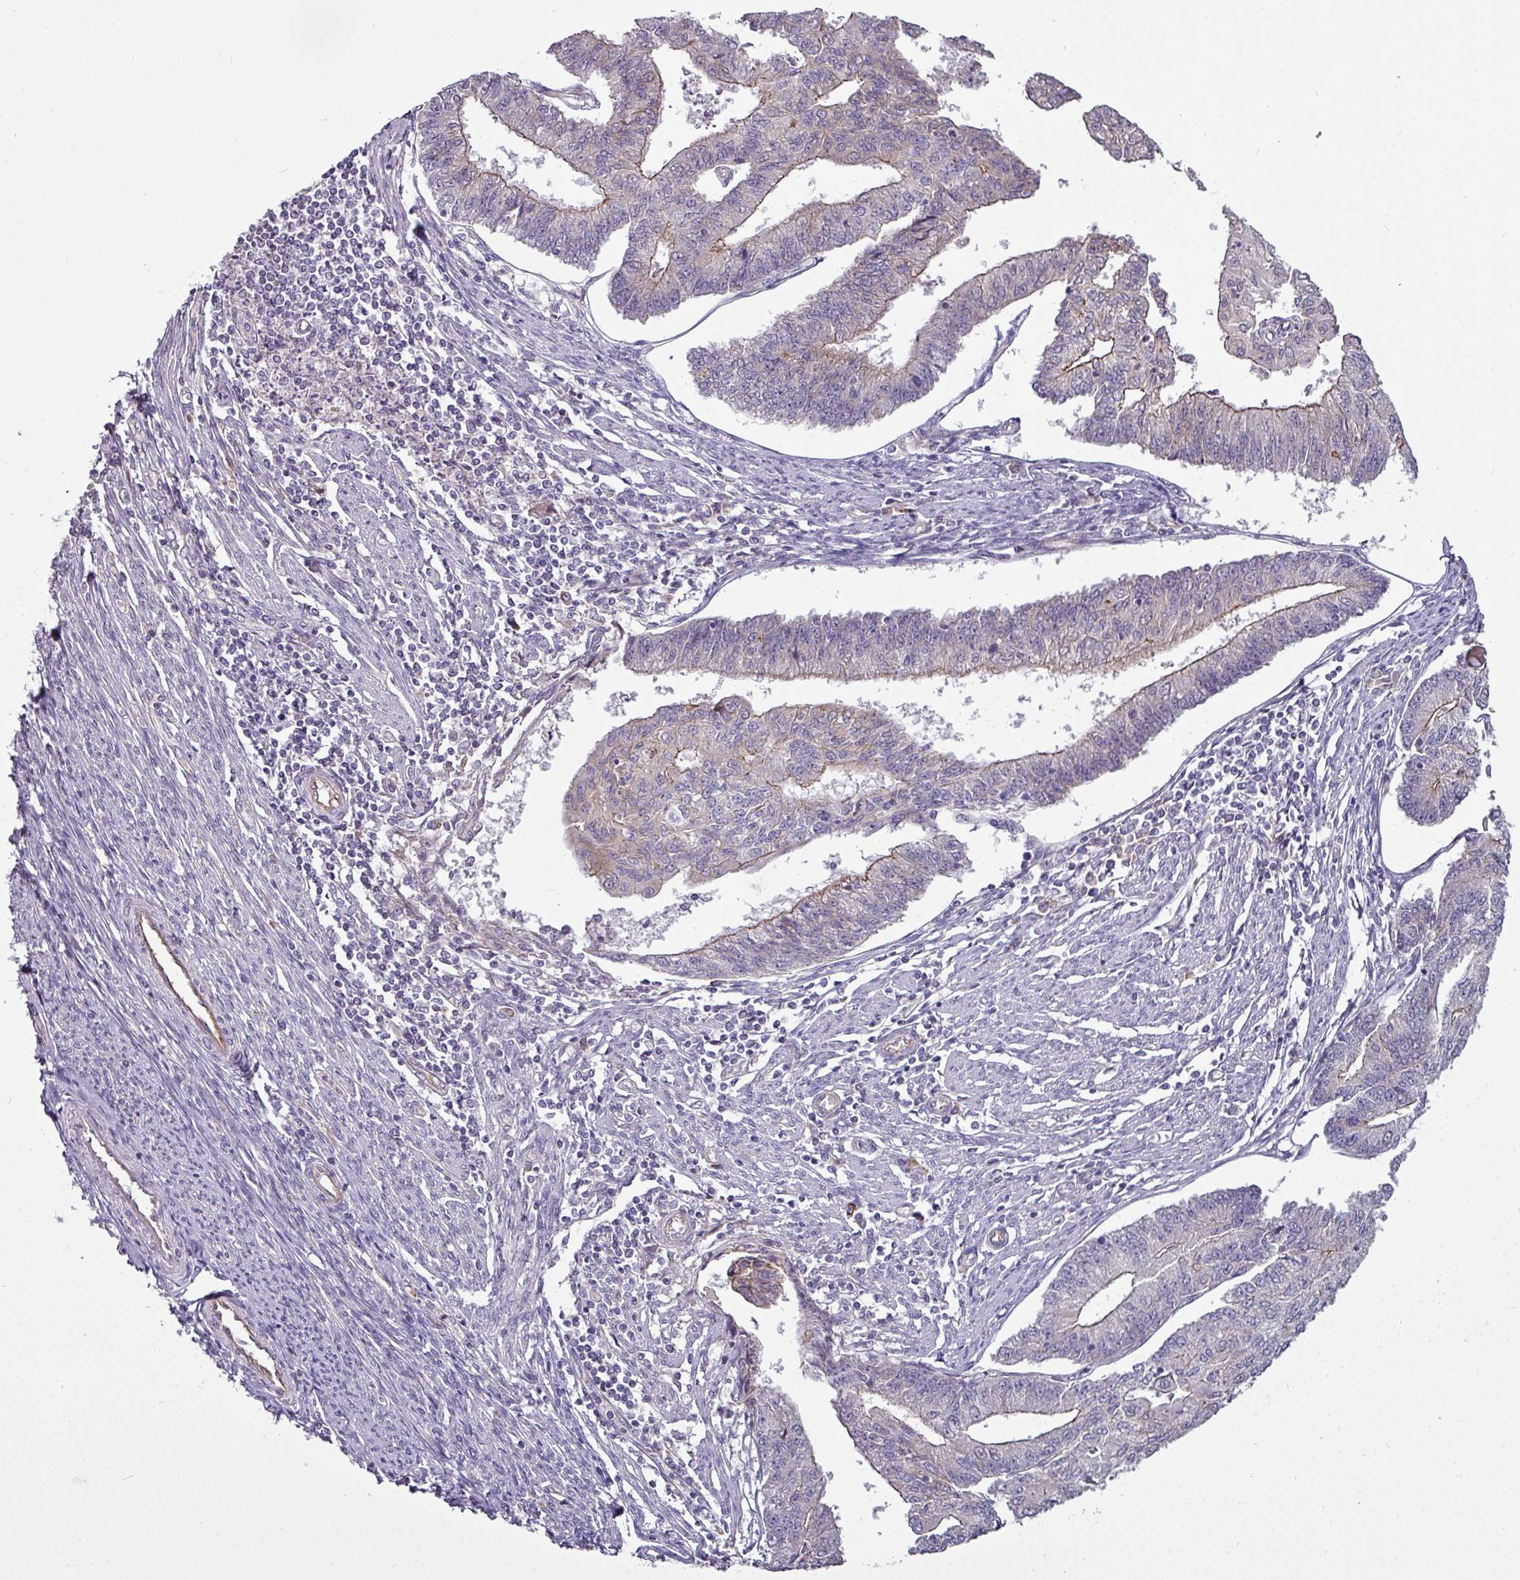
{"staining": {"intensity": "weak", "quantity": "25%-75%", "location": "cytoplasmic/membranous"}, "tissue": "endometrial cancer", "cell_type": "Tumor cells", "image_type": "cancer", "snomed": [{"axis": "morphology", "description": "Adenocarcinoma, NOS"}, {"axis": "topography", "description": "Endometrium"}], "caption": "Protein expression analysis of human endometrial cancer reveals weak cytoplasmic/membranous staining in about 25%-75% of tumor cells.", "gene": "GAN", "patient": {"sex": "female", "age": 56}}